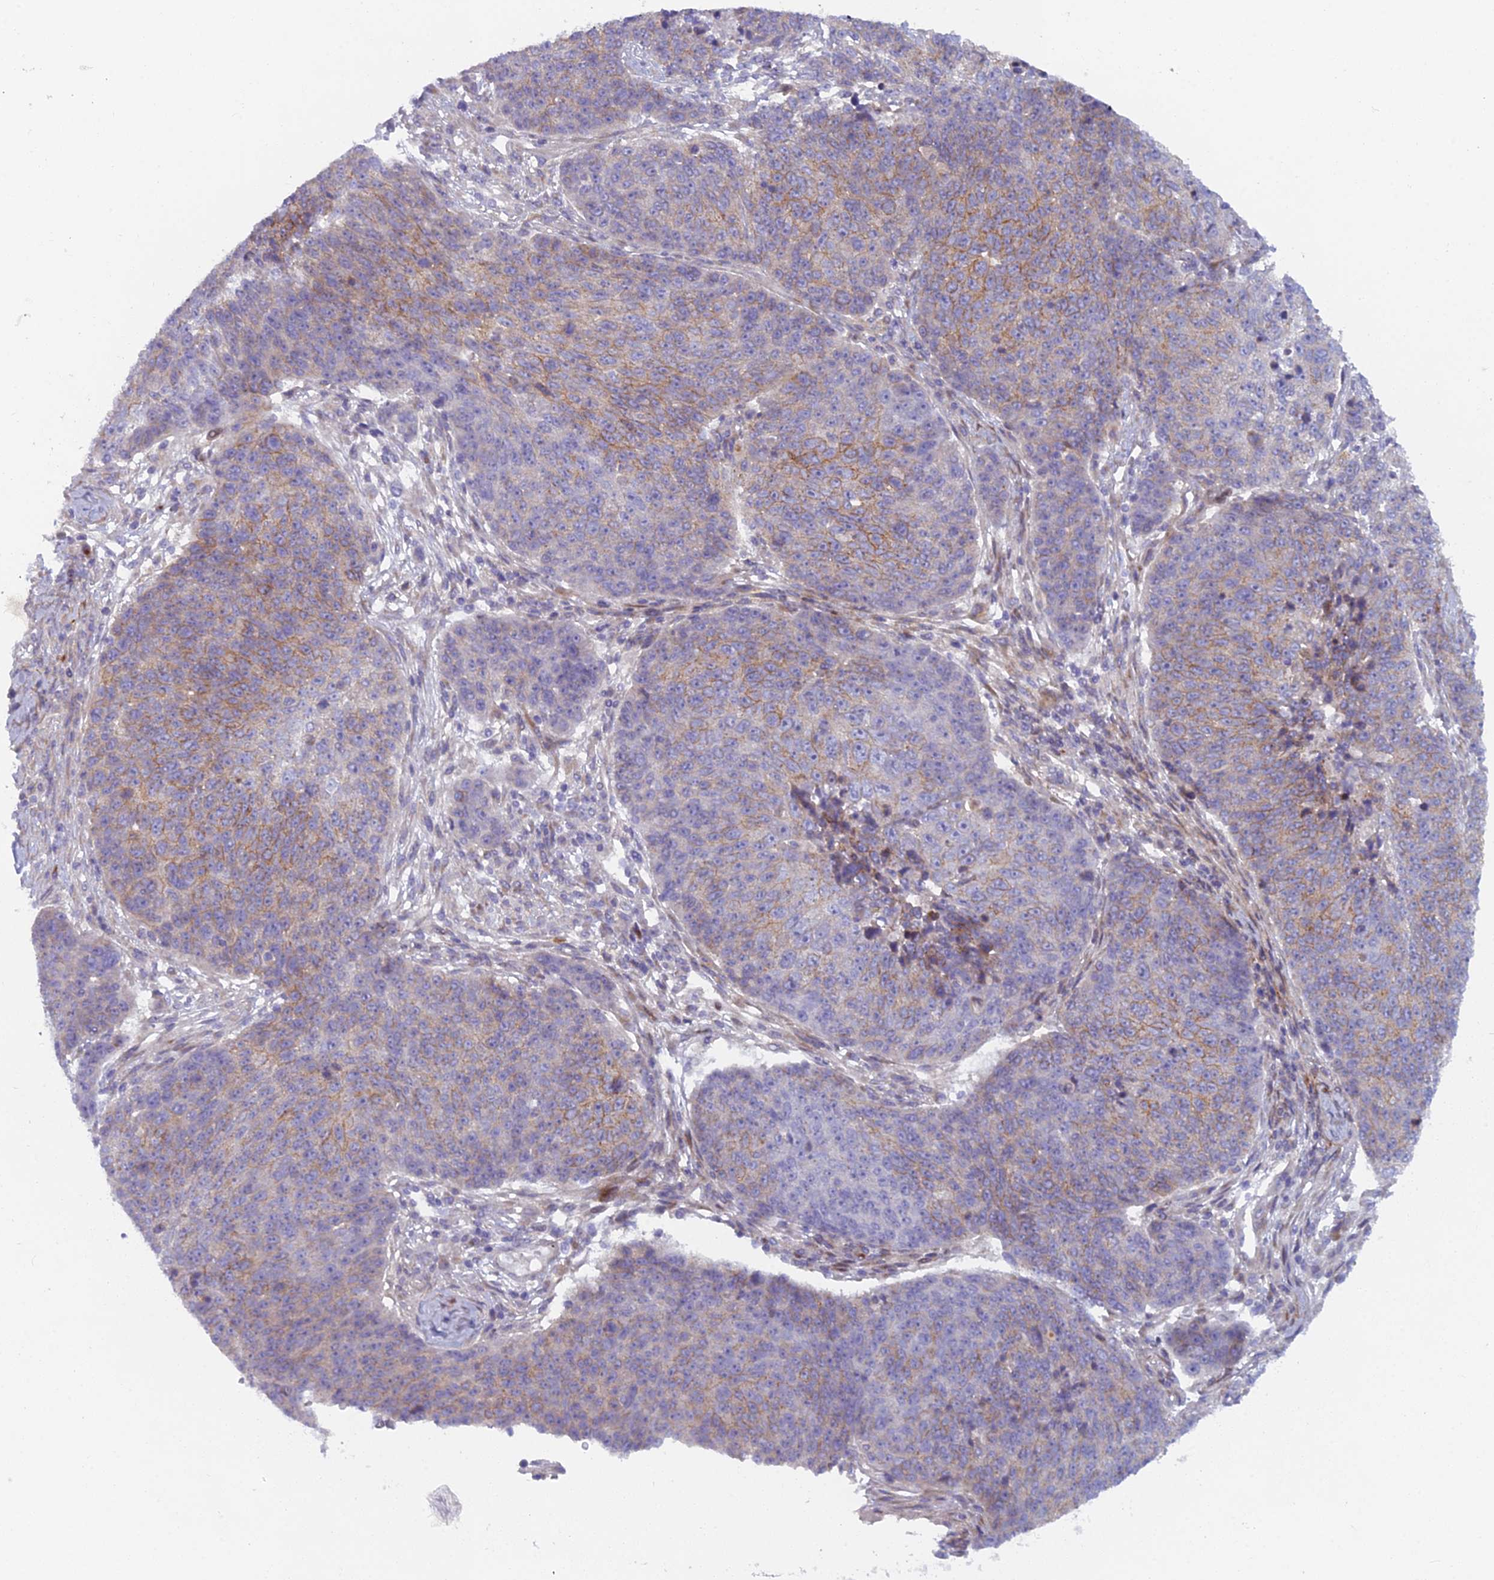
{"staining": {"intensity": "moderate", "quantity": "25%-75%", "location": "cytoplasmic/membranous"}, "tissue": "lung cancer", "cell_type": "Tumor cells", "image_type": "cancer", "snomed": [{"axis": "morphology", "description": "Normal tissue, NOS"}, {"axis": "morphology", "description": "Squamous cell carcinoma, NOS"}, {"axis": "topography", "description": "Lymph node"}, {"axis": "topography", "description": "Lung"}], "caption": "Moderate cytoplasmic/membranous staining for a protein is appreciated in approximately 25%-75% of tumor cells of lung squamous cell carcinoma using immunohistochemistry.", "gene": "B9D2", "patient": {"sex": "male", "age": 66}}